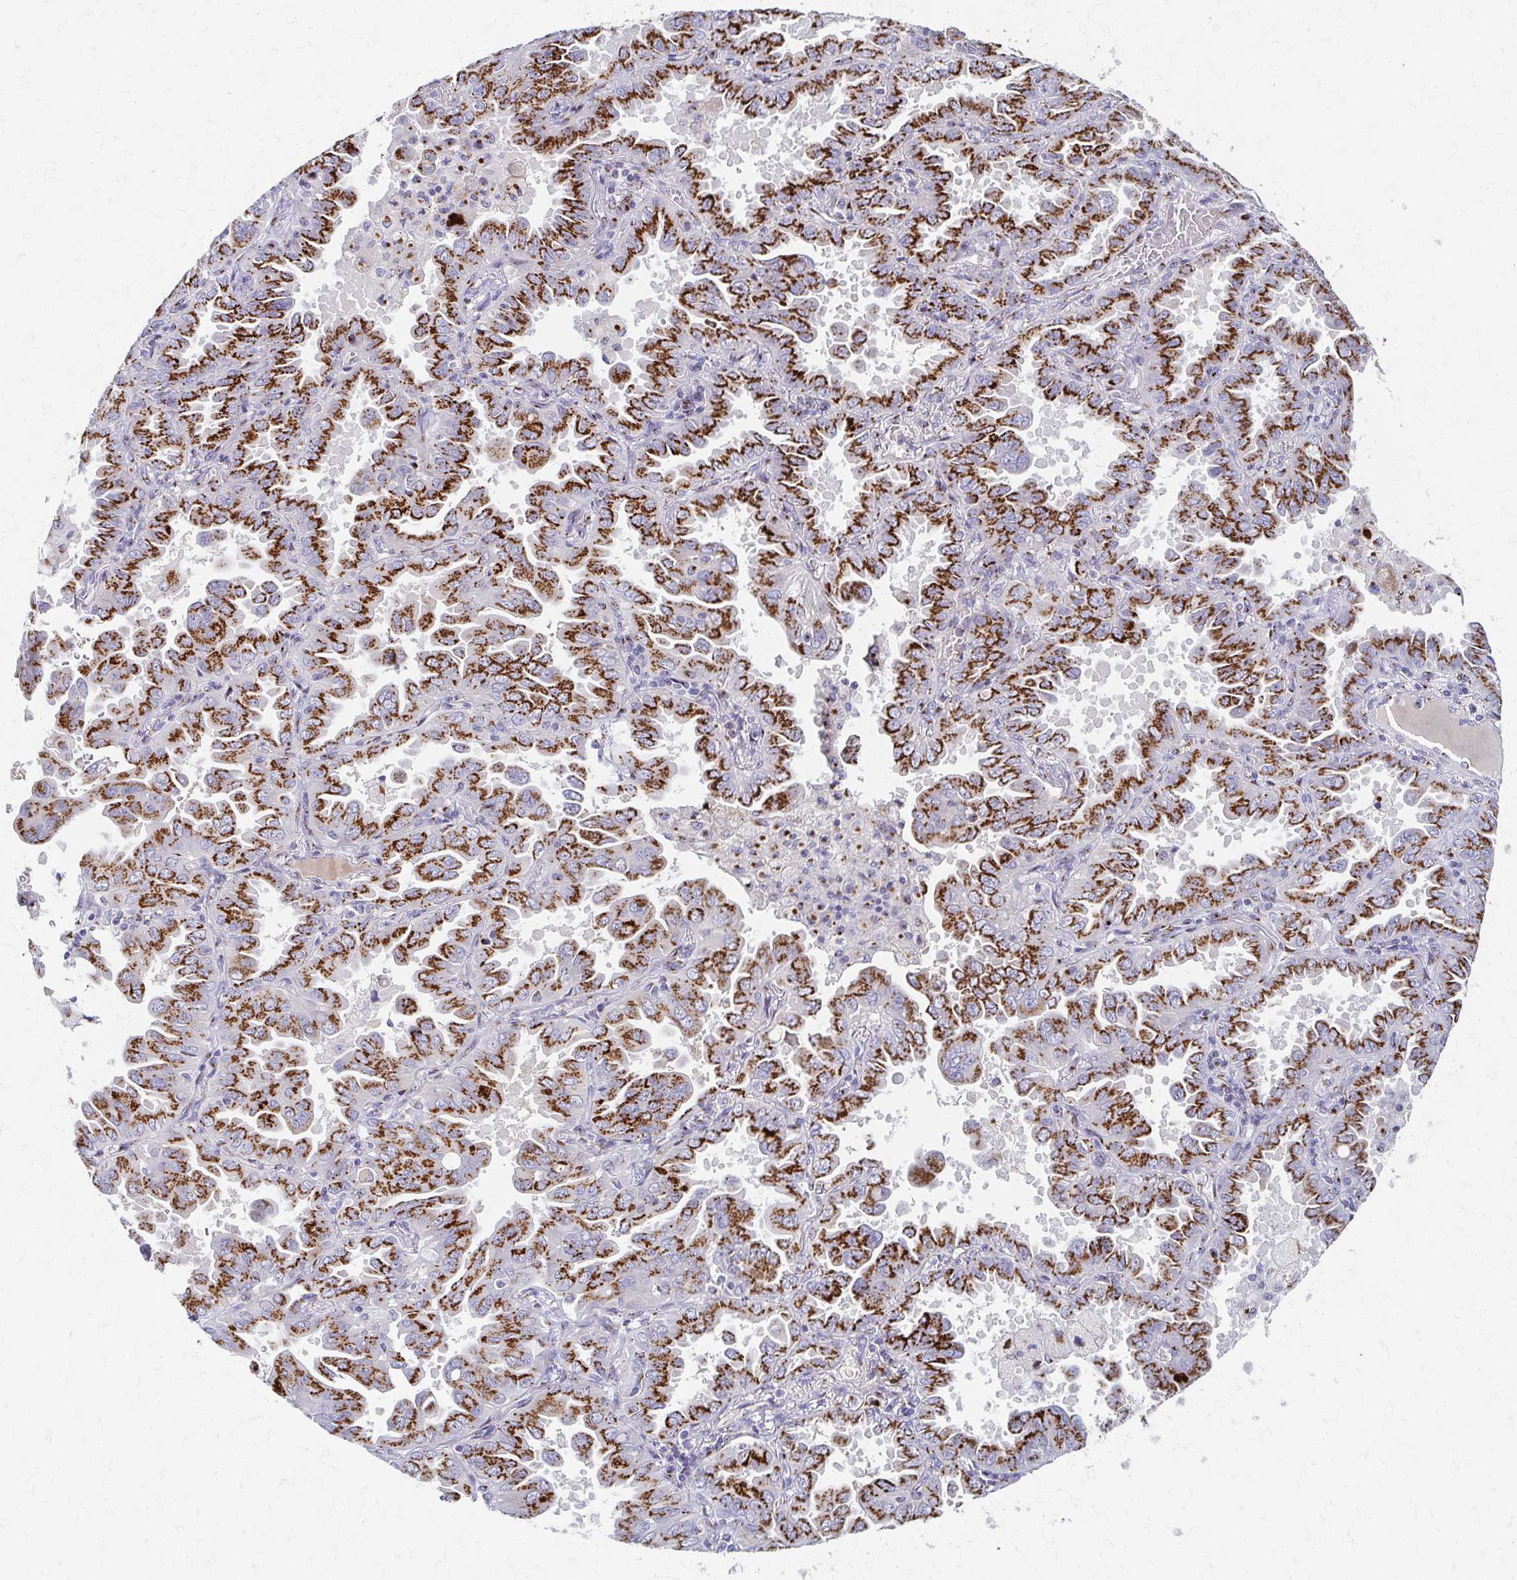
{"staining": {"intensity": "strong", "quantity": ">75%", "location": "cytoplasmic/membranous"}, "tissue": "lung cancer", "cell_type": "Tumor cells", "image_type": "cancer", "snomed": [{"axis": "morphology", "description": "Adenocarcinoma, NOS"}, {"axis": "topography", "description": "Lung"}], "caption": "Lung cancer (adenocarcinoma) was stained to show a protein in brown. There is high levels of strong cytoplasmic/membranous staining in about >75% of tumor cells.", "gene": "TM9SF1", "patient": {"sex": "male", "age": 64}}